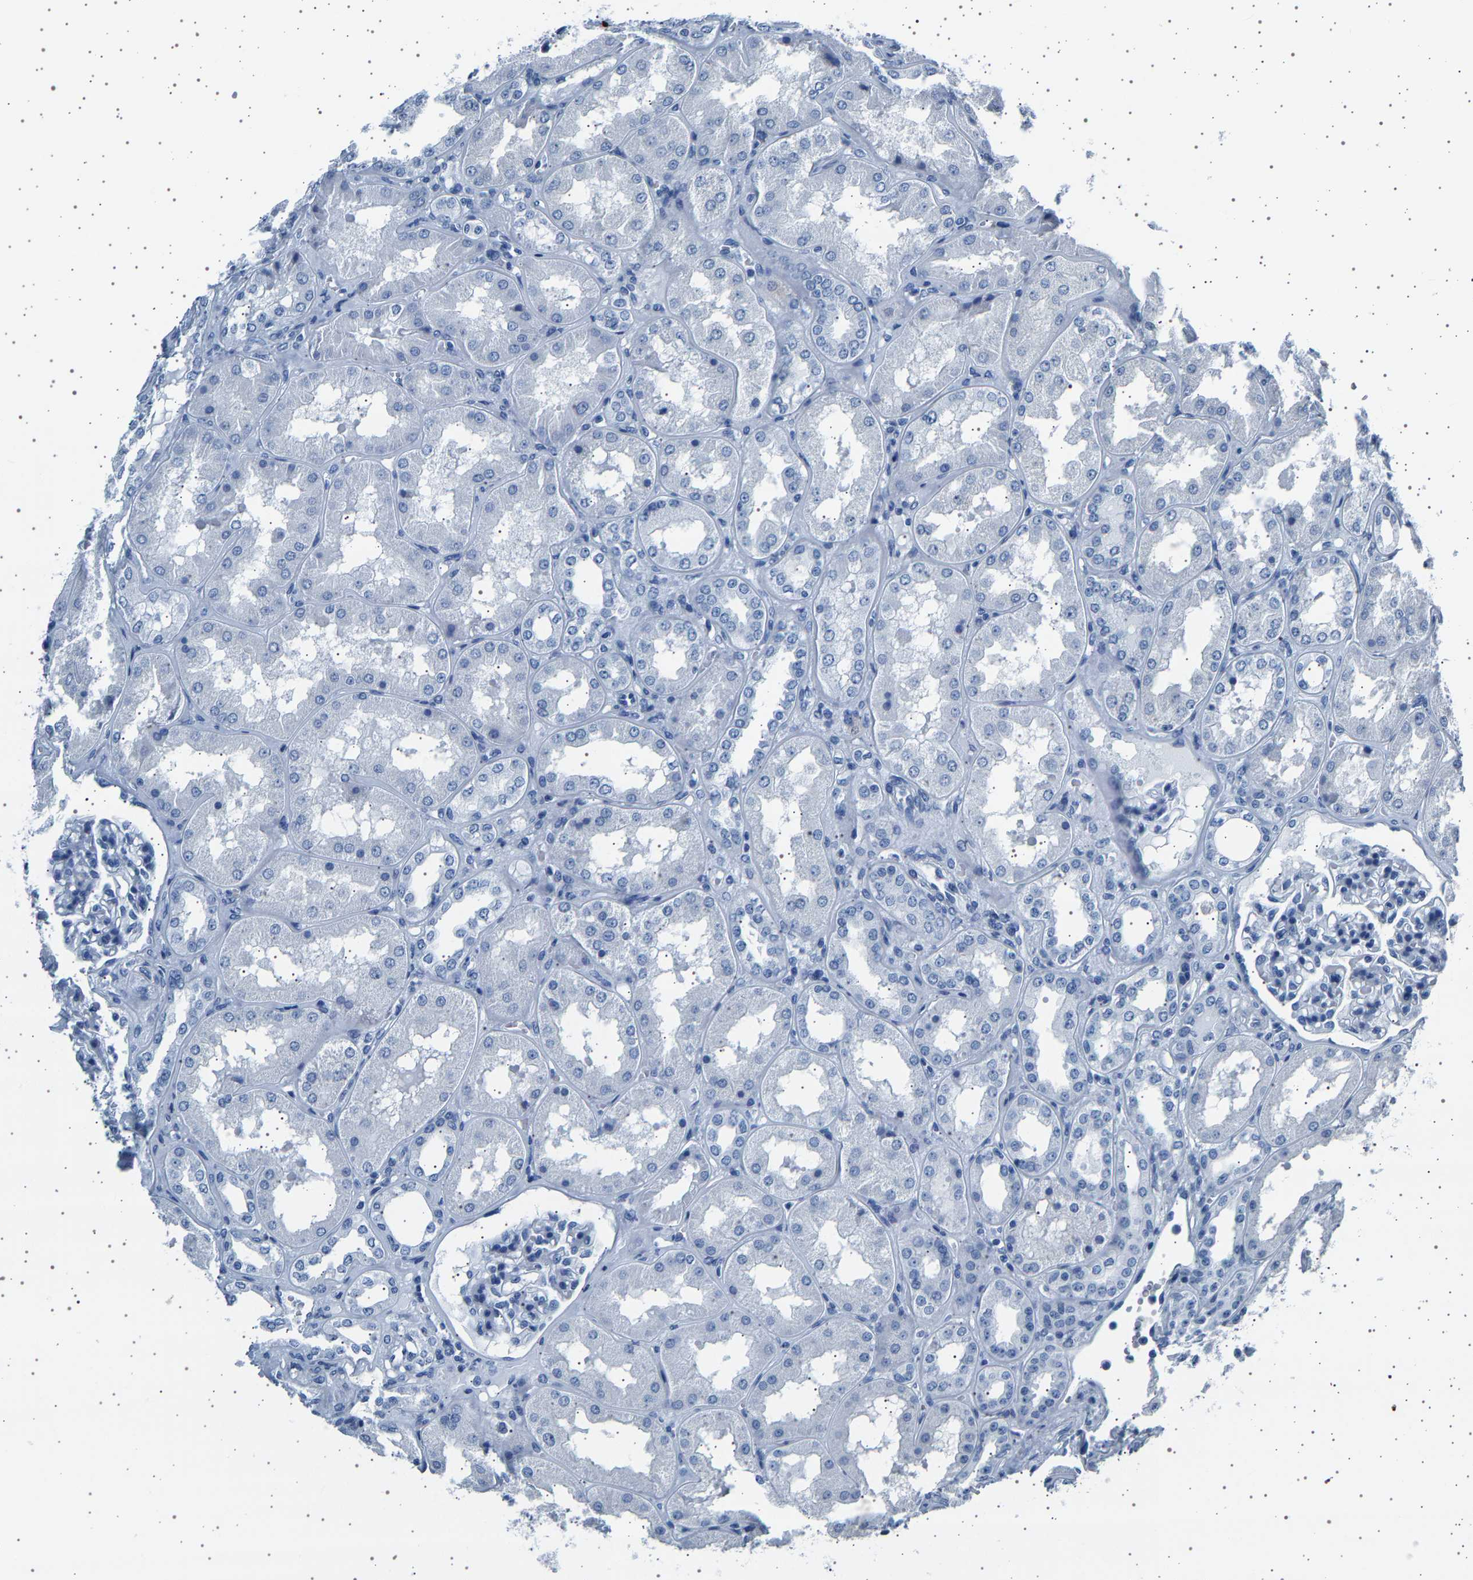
{"staining": {"intensity": "negative", "quantity": "none", "location": "none"}, "tissue": "kidney", "cell_type": "Cells in glomeruli", "image_type": "normal", "snomed": [{"axis": "morphology", "description": "Normal tissue, NOS"}, {"axis": "topography", "description": "Kidney"}], "caption": "Cells in glomeruli are negative for brown protein staining in benign kidney. (DAB immunohistochemistry (IHC), high magnification).", "gene": "TFF3", "patient": {"sex": "female", "age": 56}}